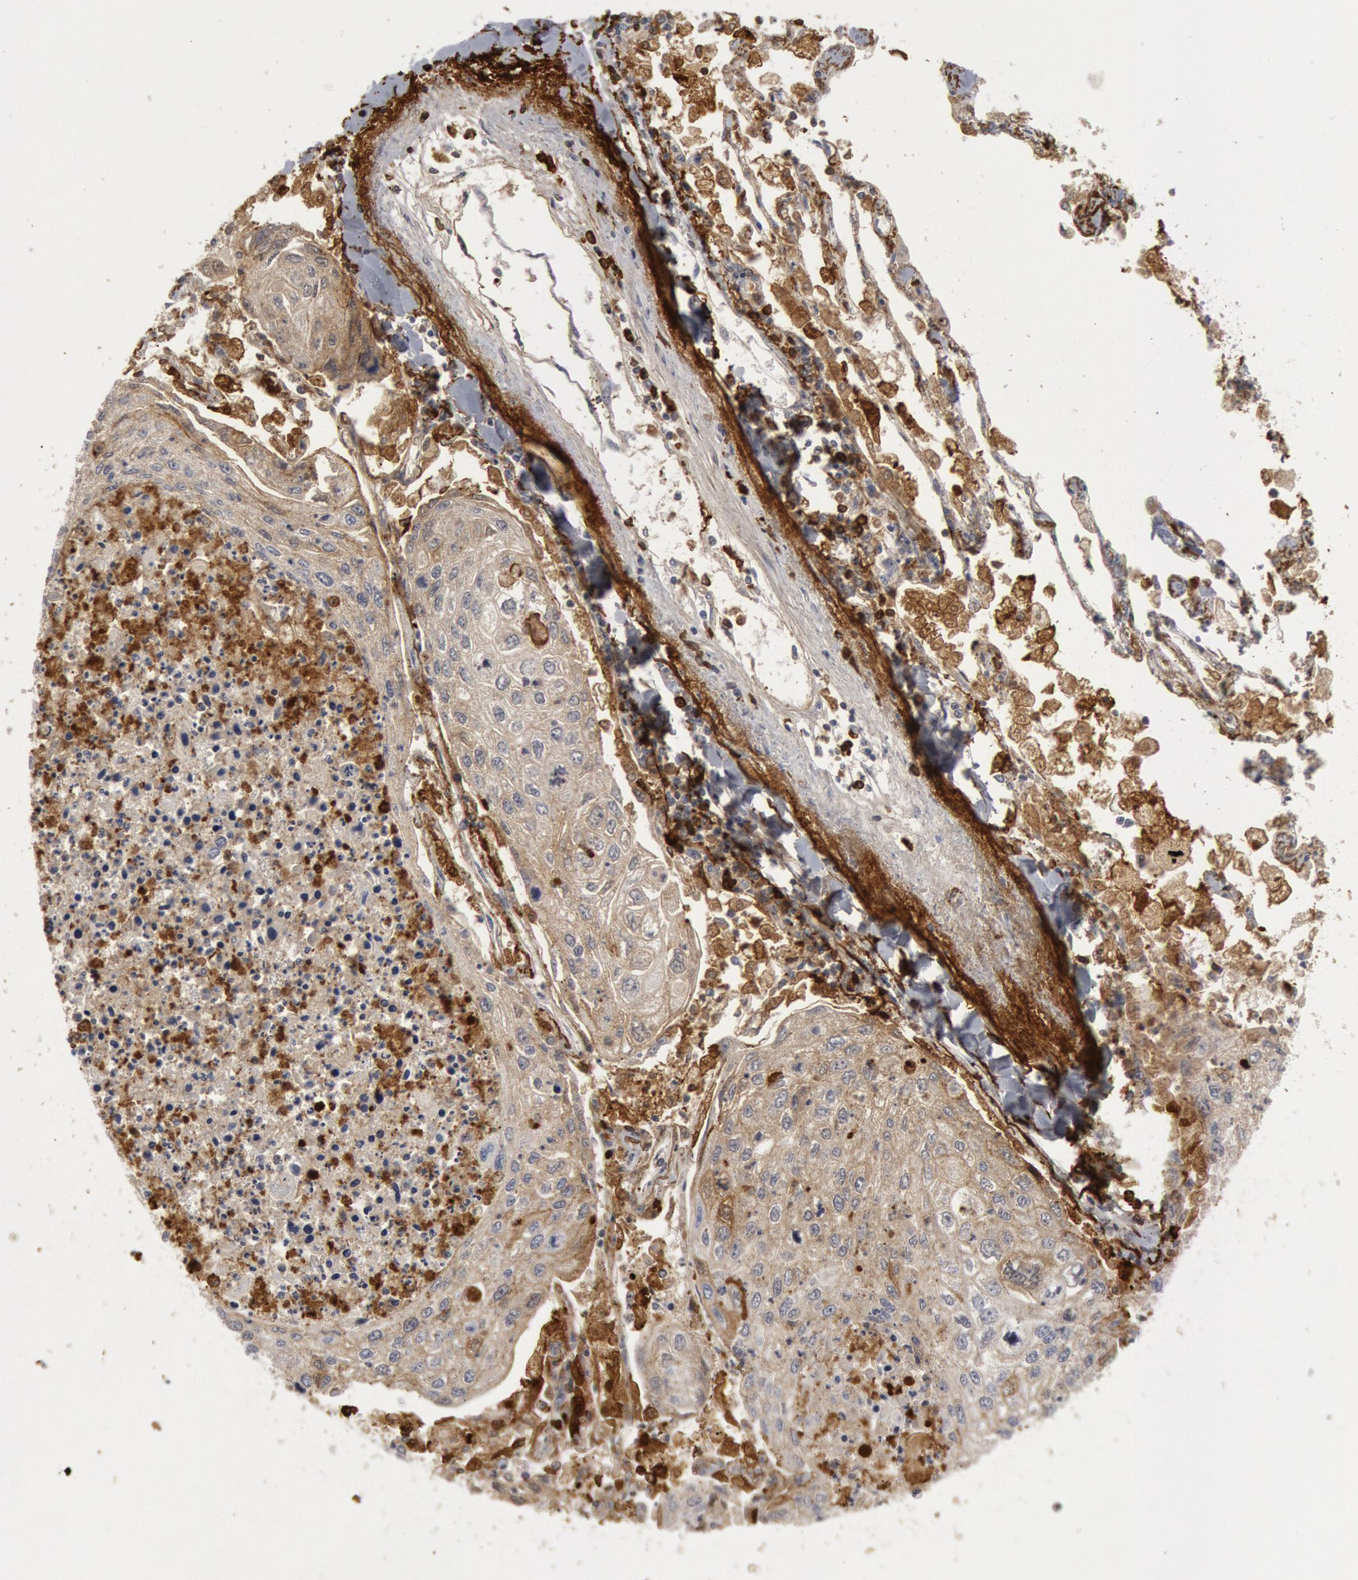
{"staining": {"intensity": "weak", "quantity": "<25%", "location": "cytoplasmic/membranous"}, "tissue": "lung cancer", "cell_type": "Tumor cells", "image_type": "cancer", "snomed": [{"axis": "morphology", "description": "Squamous cell carcinoma, NOS"}, {"axis": "topography", "description": "Lung"}], "caption": "IHC of human lung cancer displays no expression in tumor cells.", "gene": "C1QC", "patient": {"sex": "male", "age": 75}}